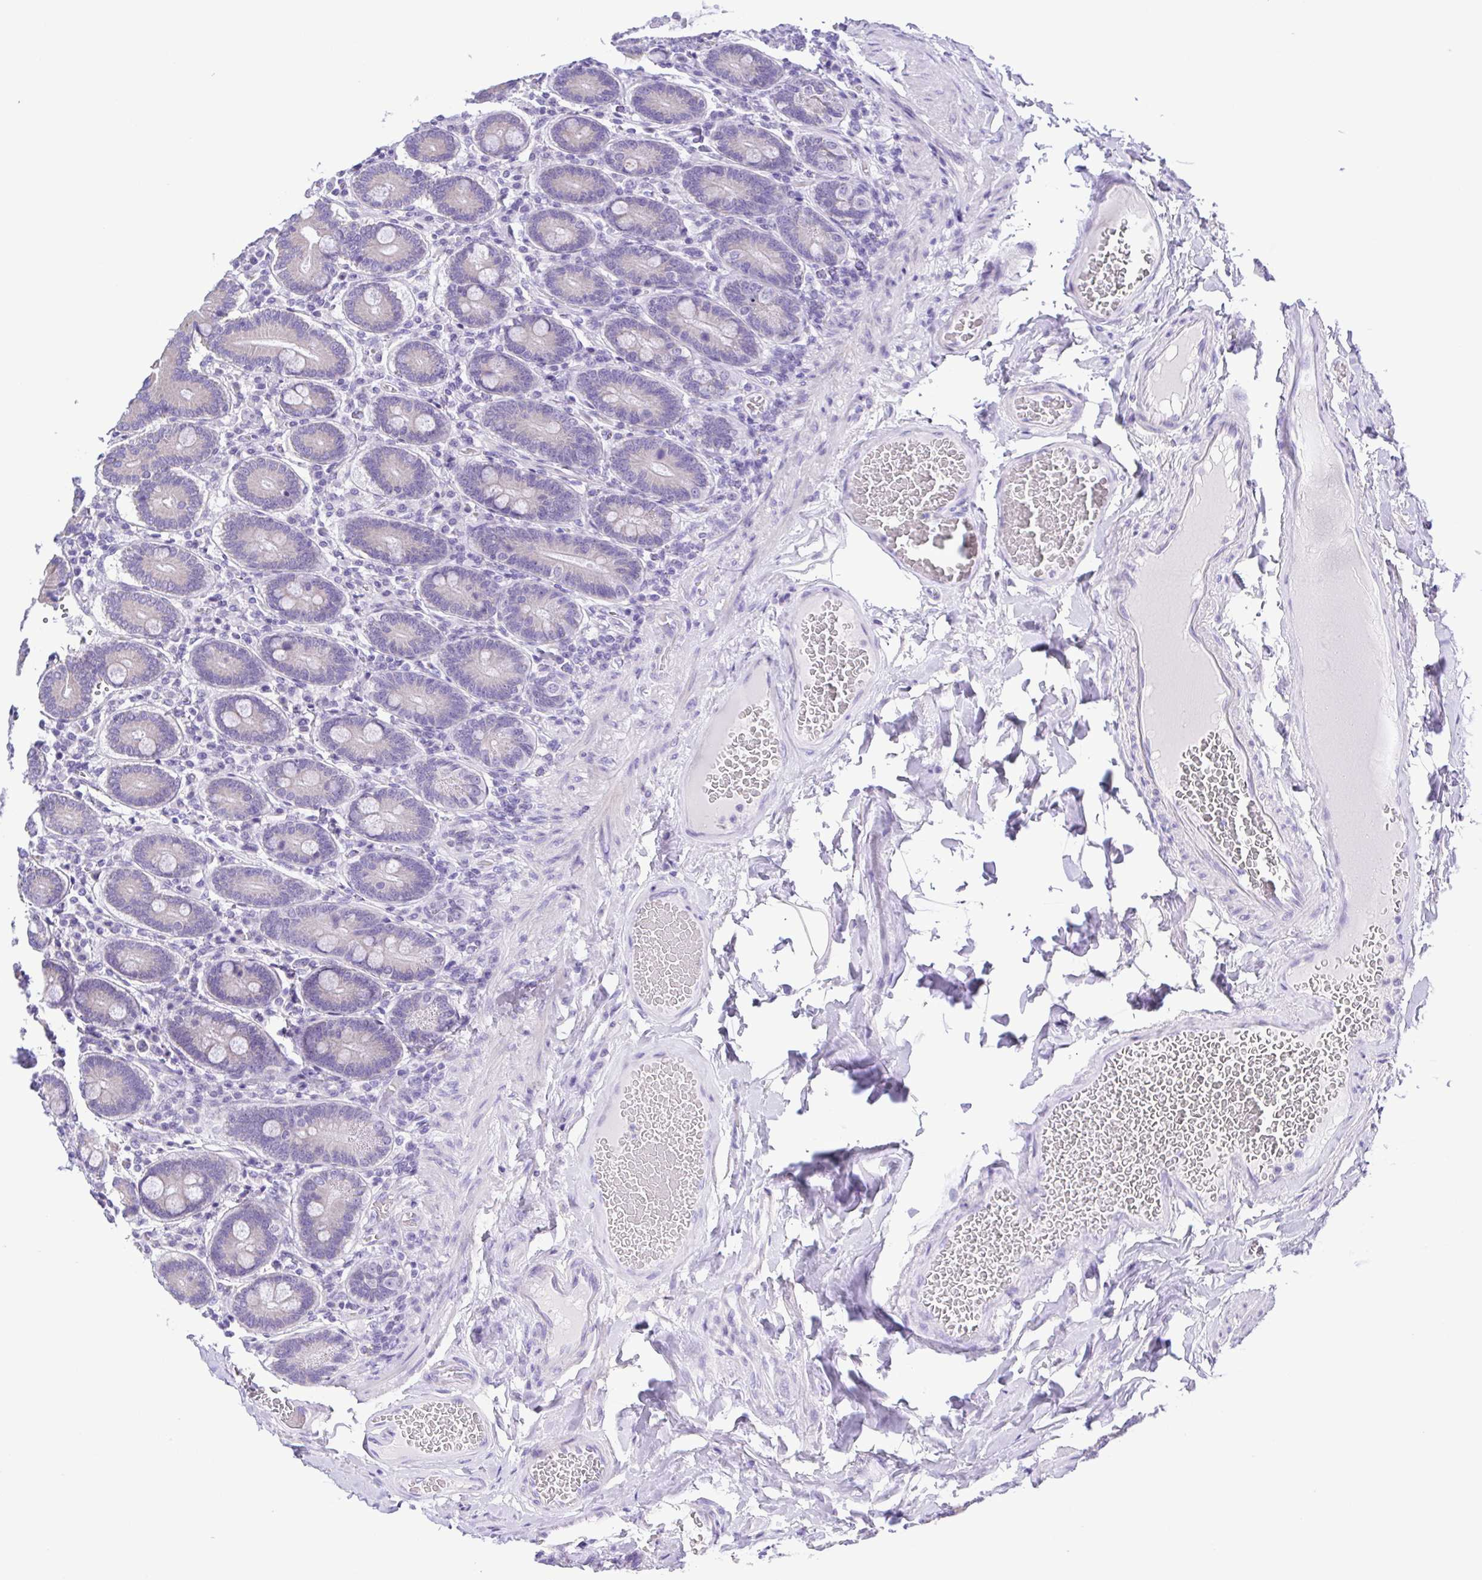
{"staining": {"intensity": "negative", "quantity": "none", "location": "none"}, "tissue": "duodenum", "cell_type": "Glandular cells", "image_type": "normal", "snomed": [{"axis": "morphology", "description": "Normal tissue, NOS"}, {"axis": "topography", "description": "Duodenum"}], "caption": "A micrograph of human duodenum is negative for staining in glandular cells. Nuclei are stained in blue.", "gene": "CD72", "patient": {"sex": "female", "age": 62}}